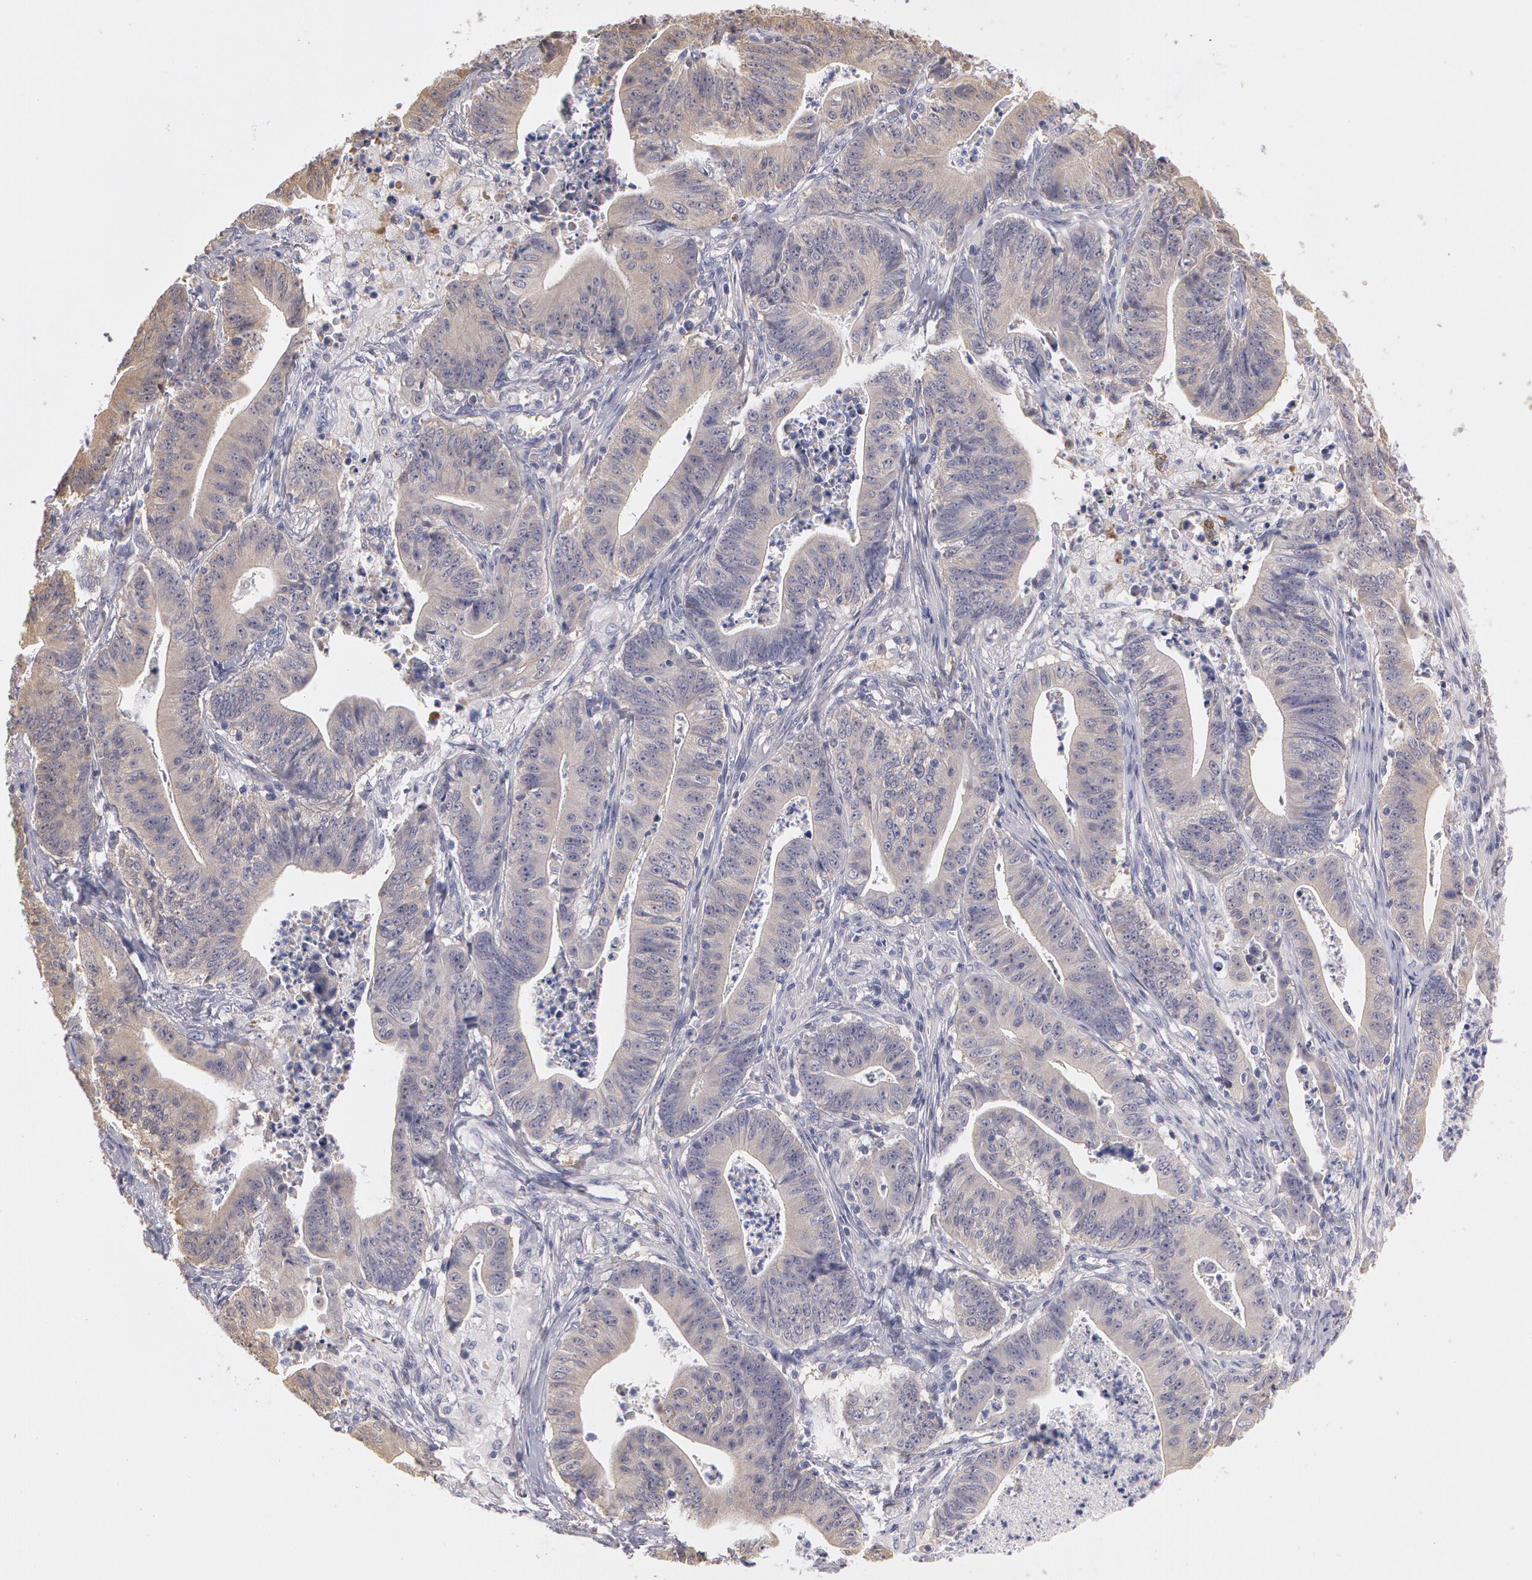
{"staining": {"intensity": "negative", "quantity": "none", "location": "none"}, "tissue": "stomach cancer", "cell_type": "Tumor cells", "image_type": "cancer", "snomed": [{"axis": "morphology", "description": "Adenocarcinoma, NOS"}, {"axis": "topography", "description": "Stomach, lower"}], "caption": "An image of human adenocarcinoma (stomach) is negative for staining in tumor cells.", "gene": "C1R", "patient": {"sex": "female", "age": 86}}